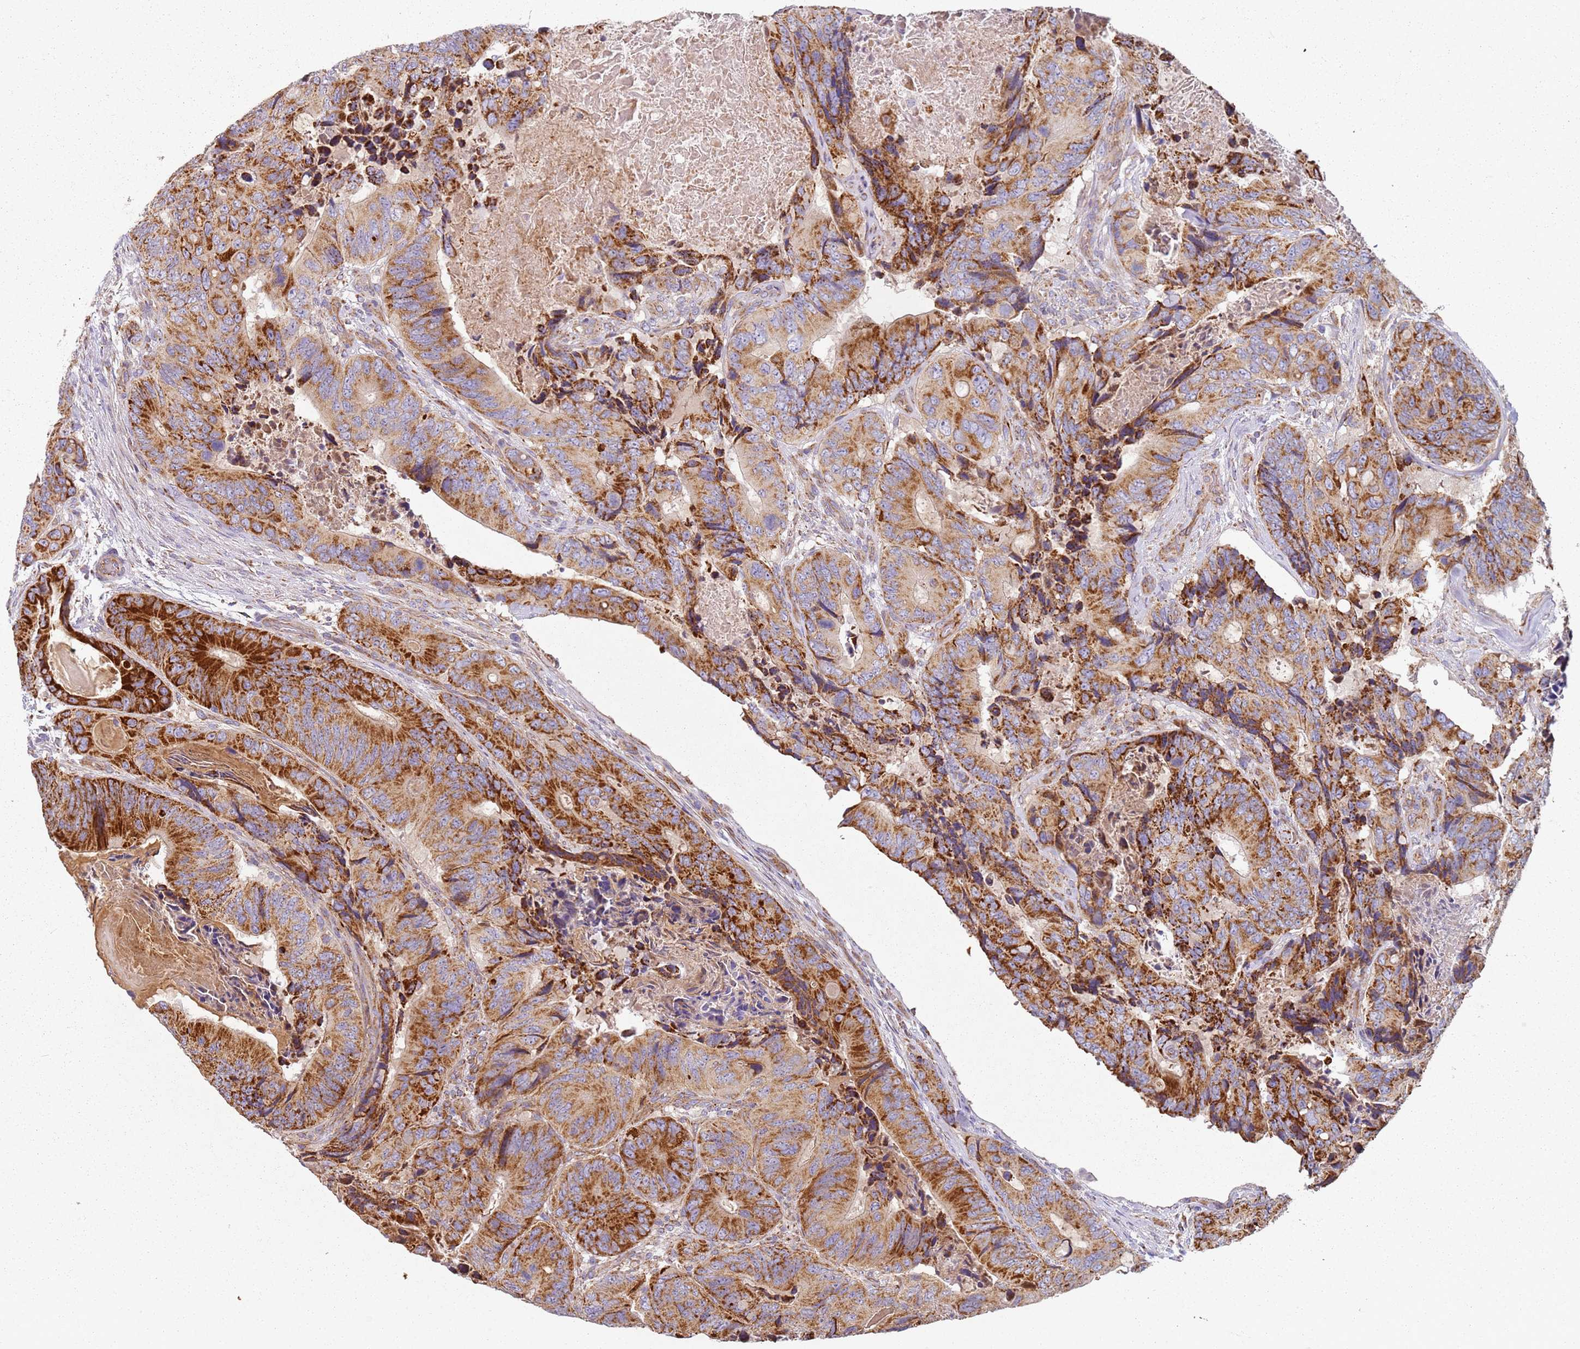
{"staining": {"intensity": "strong", "quantity": ">75%", "location": "cytoplasmic/membranous"}, "tissue": "colorectal cancer", "cell_type": "Tumor cells", "image_type": "cancer", "snomed": [{"axis": "morphology", "description": "Adenocarcinoma, NOS"}, {"axis": "topography", "description": "Colon"}], "caption": "Immunohistochemistry (IHC) photomicrograph of neoplastic tissue: adenocarcinoma (colorectal) stained using immunohistochemistry (IHC) demonstrates high levels of strong protein expression localized specifically in the cytoplasmic/membranous of tumor cells, appearing as a cytoplasmic/membranous brown color.", "gene": "ALS2", "patient": {"sex": "male", "age": 84}}